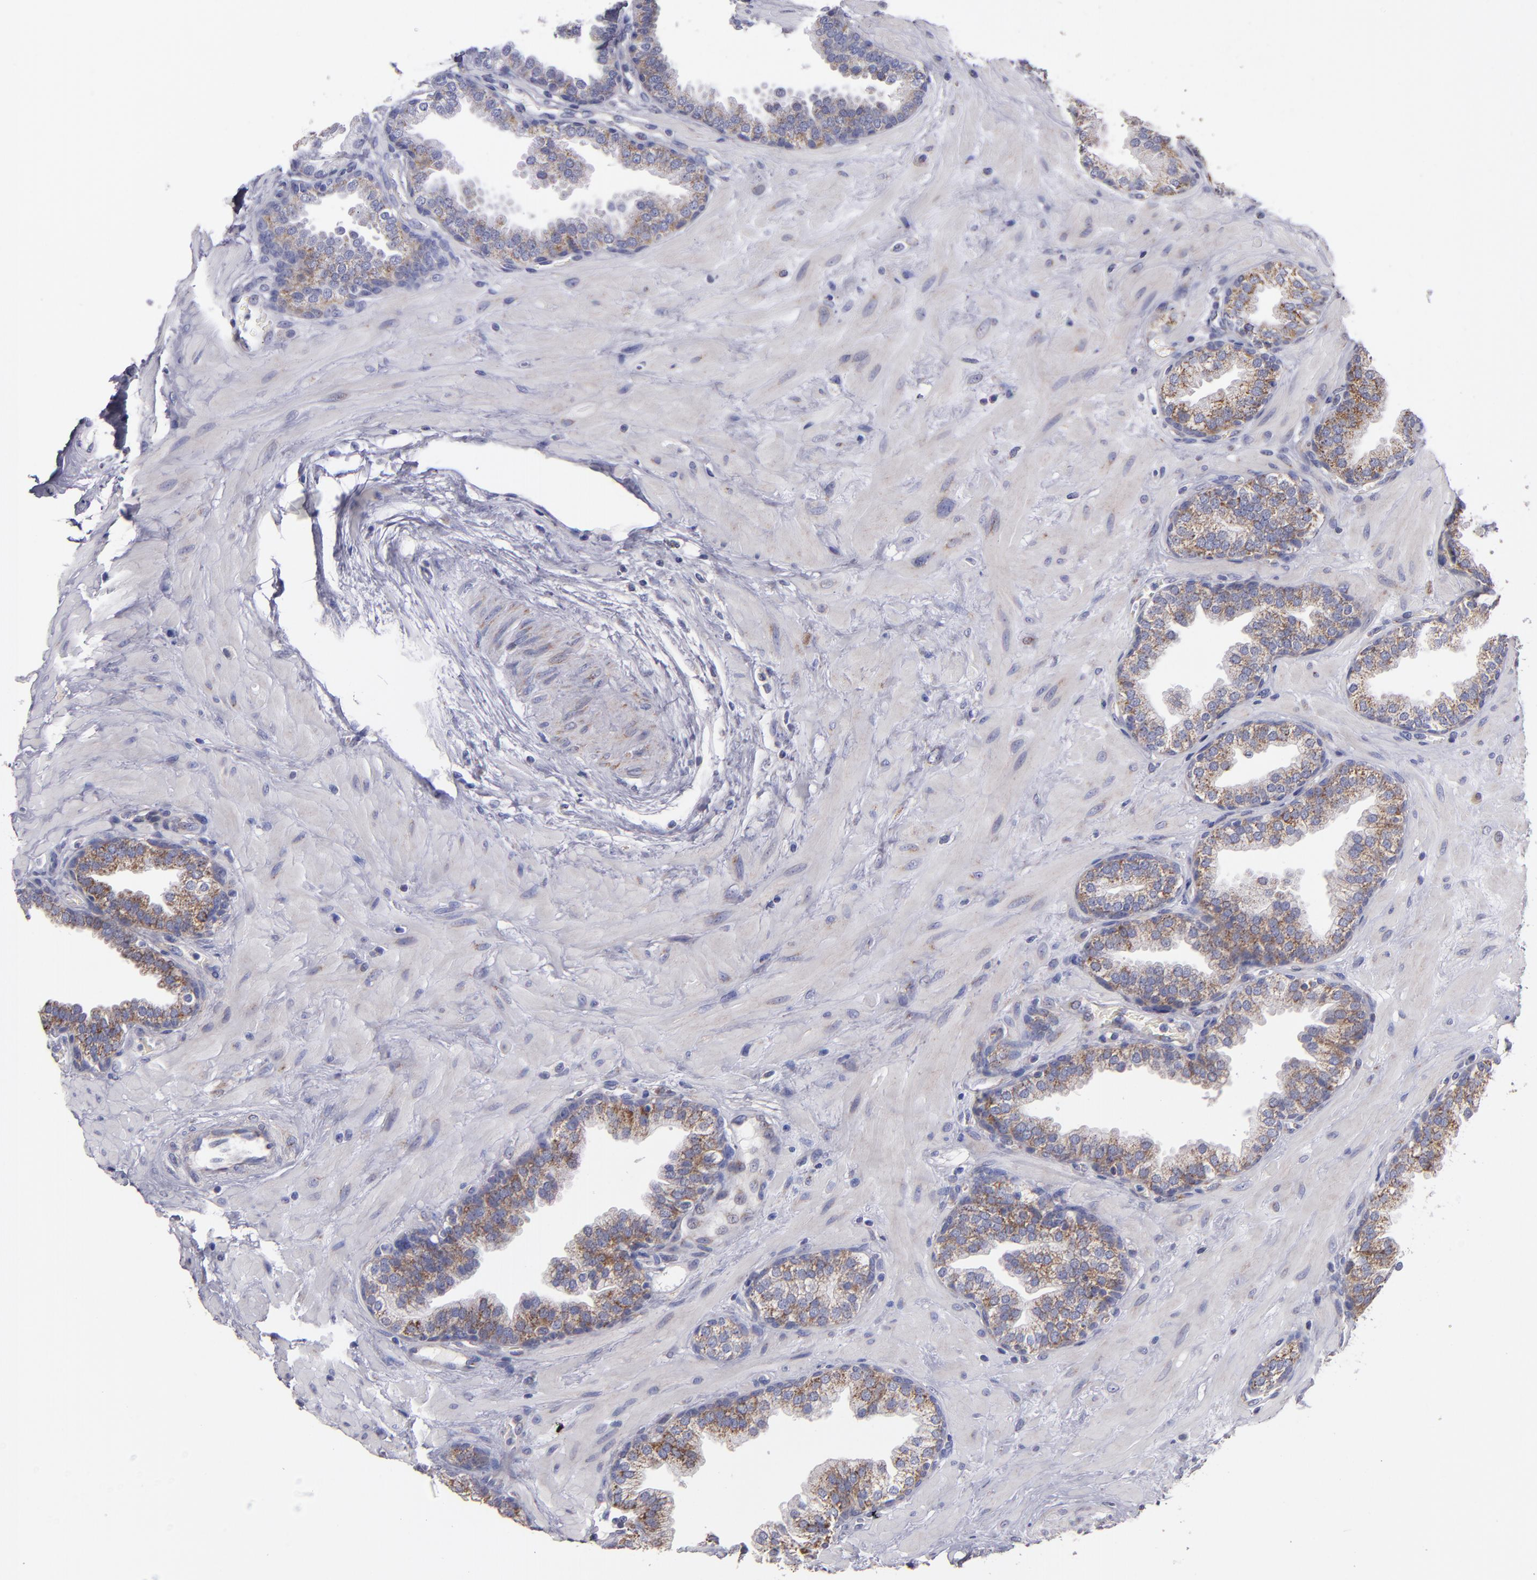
{"staining": {"intensity": "weak", "quantity": ">75%", "location": "cytoplasmic/membranous"}, "tissue": "prostate", "cell_type": "Glandular cells", "image_type": "normal", "snomed": [{"axis": "morphology", "description": "Normal tissue, NOS"}, {"axis": "topography", "description": "Prostate"}], "caption": "Immunohistochemical staining of normal human prostate demonstrates >75% levels of weak cytoplasmic/membranous protein staining in approximately >75% of glandular cells.", "gene": "CLTA", "patient": {"sex": "male", "age": 51}}